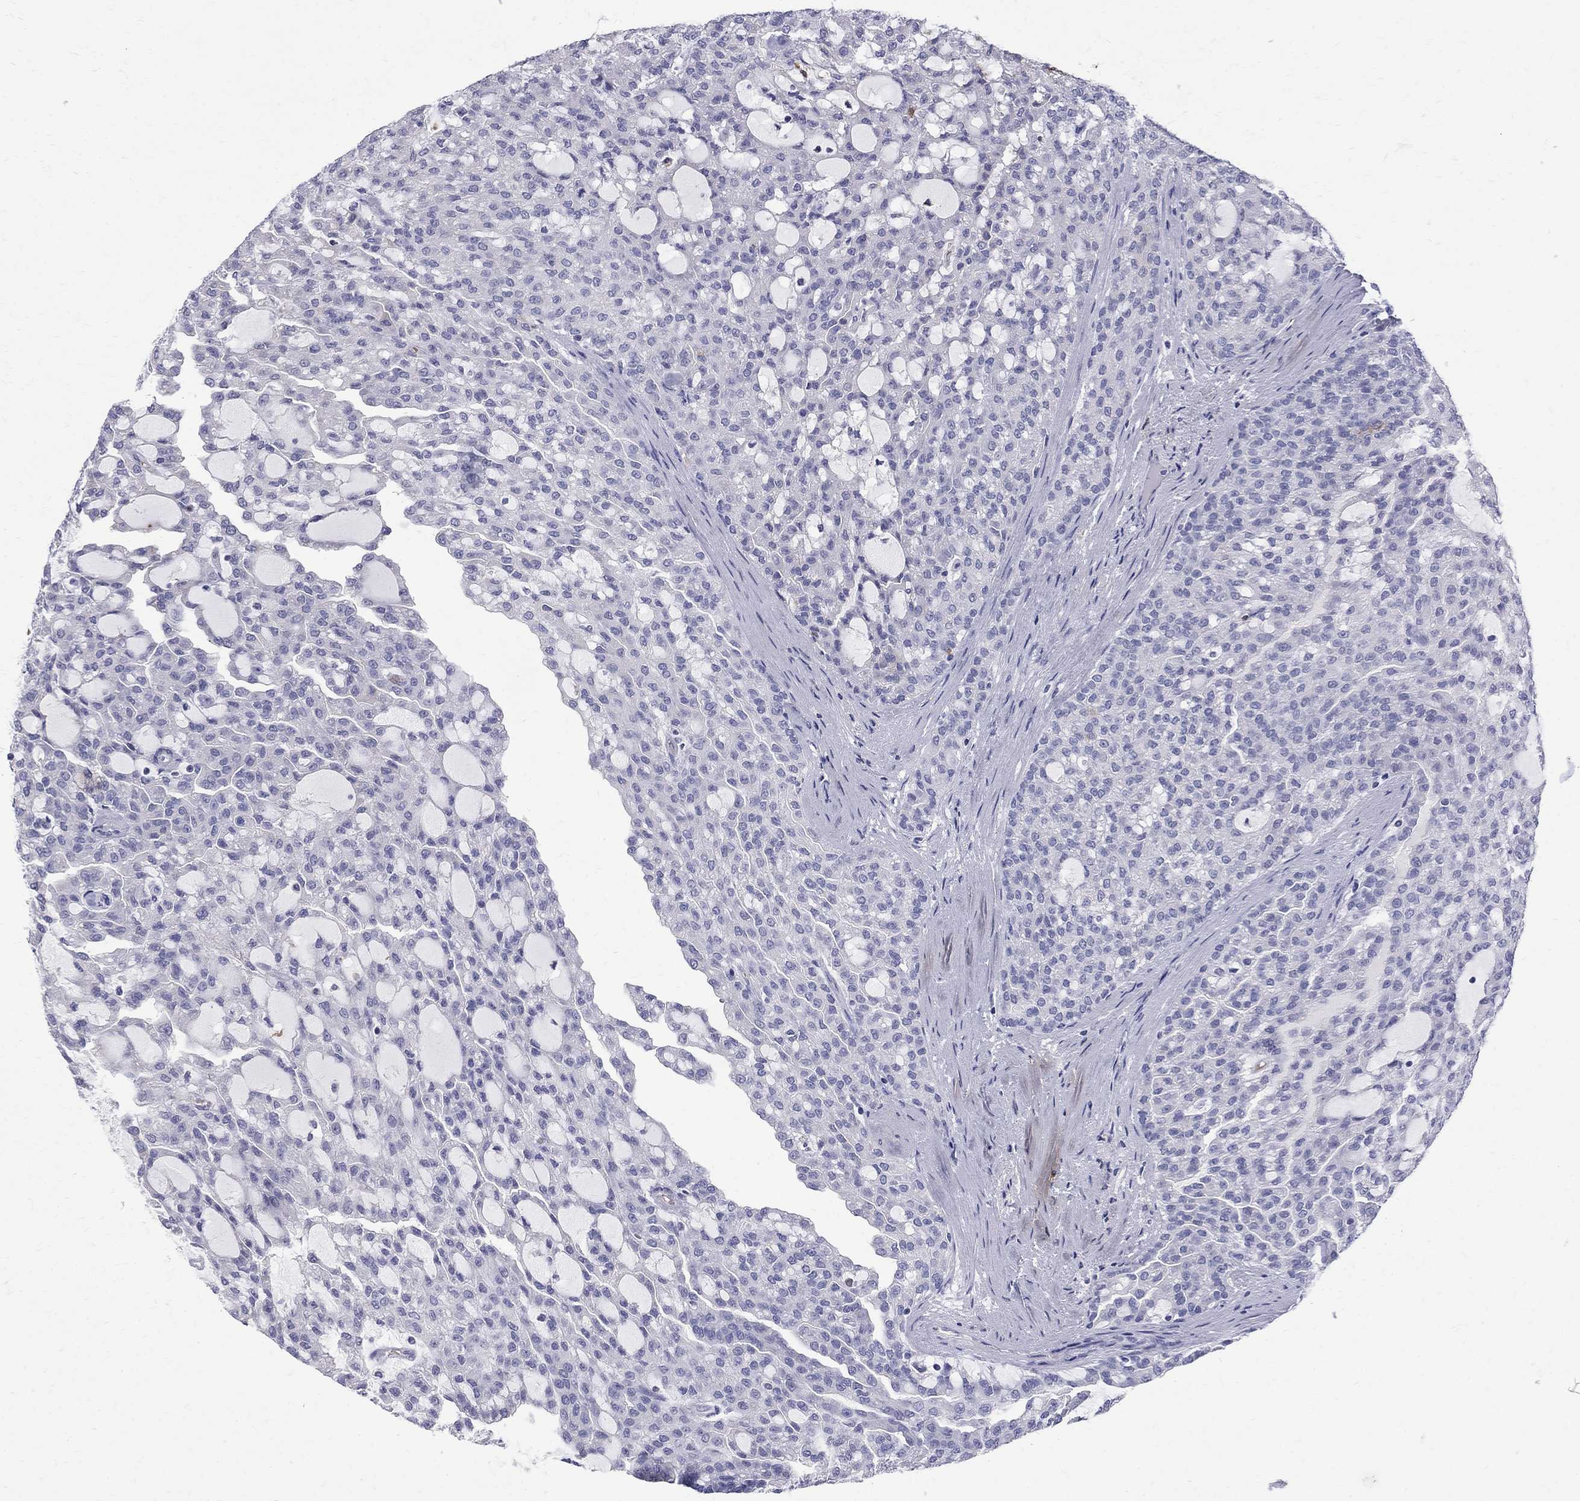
{"staining": {"intensity": "negative", "quantity": "none", "location": "none"}, "tissue": "renal cancer", "cell_type": "Tumor cells", "image_type": "cancer", "snomed": [{"axis": "morphology", "description": "Adenocarcinoma, NOS"}, {"axis": "topography", "description": "Kidney"}], "caption": "Tumor cells are negative for protein expression in human renal adenocarcinoma. (IHC, brightfield microscopy, high magnification).", "gene": "AGER", "patient": {"sex": "male", "age": 63}}